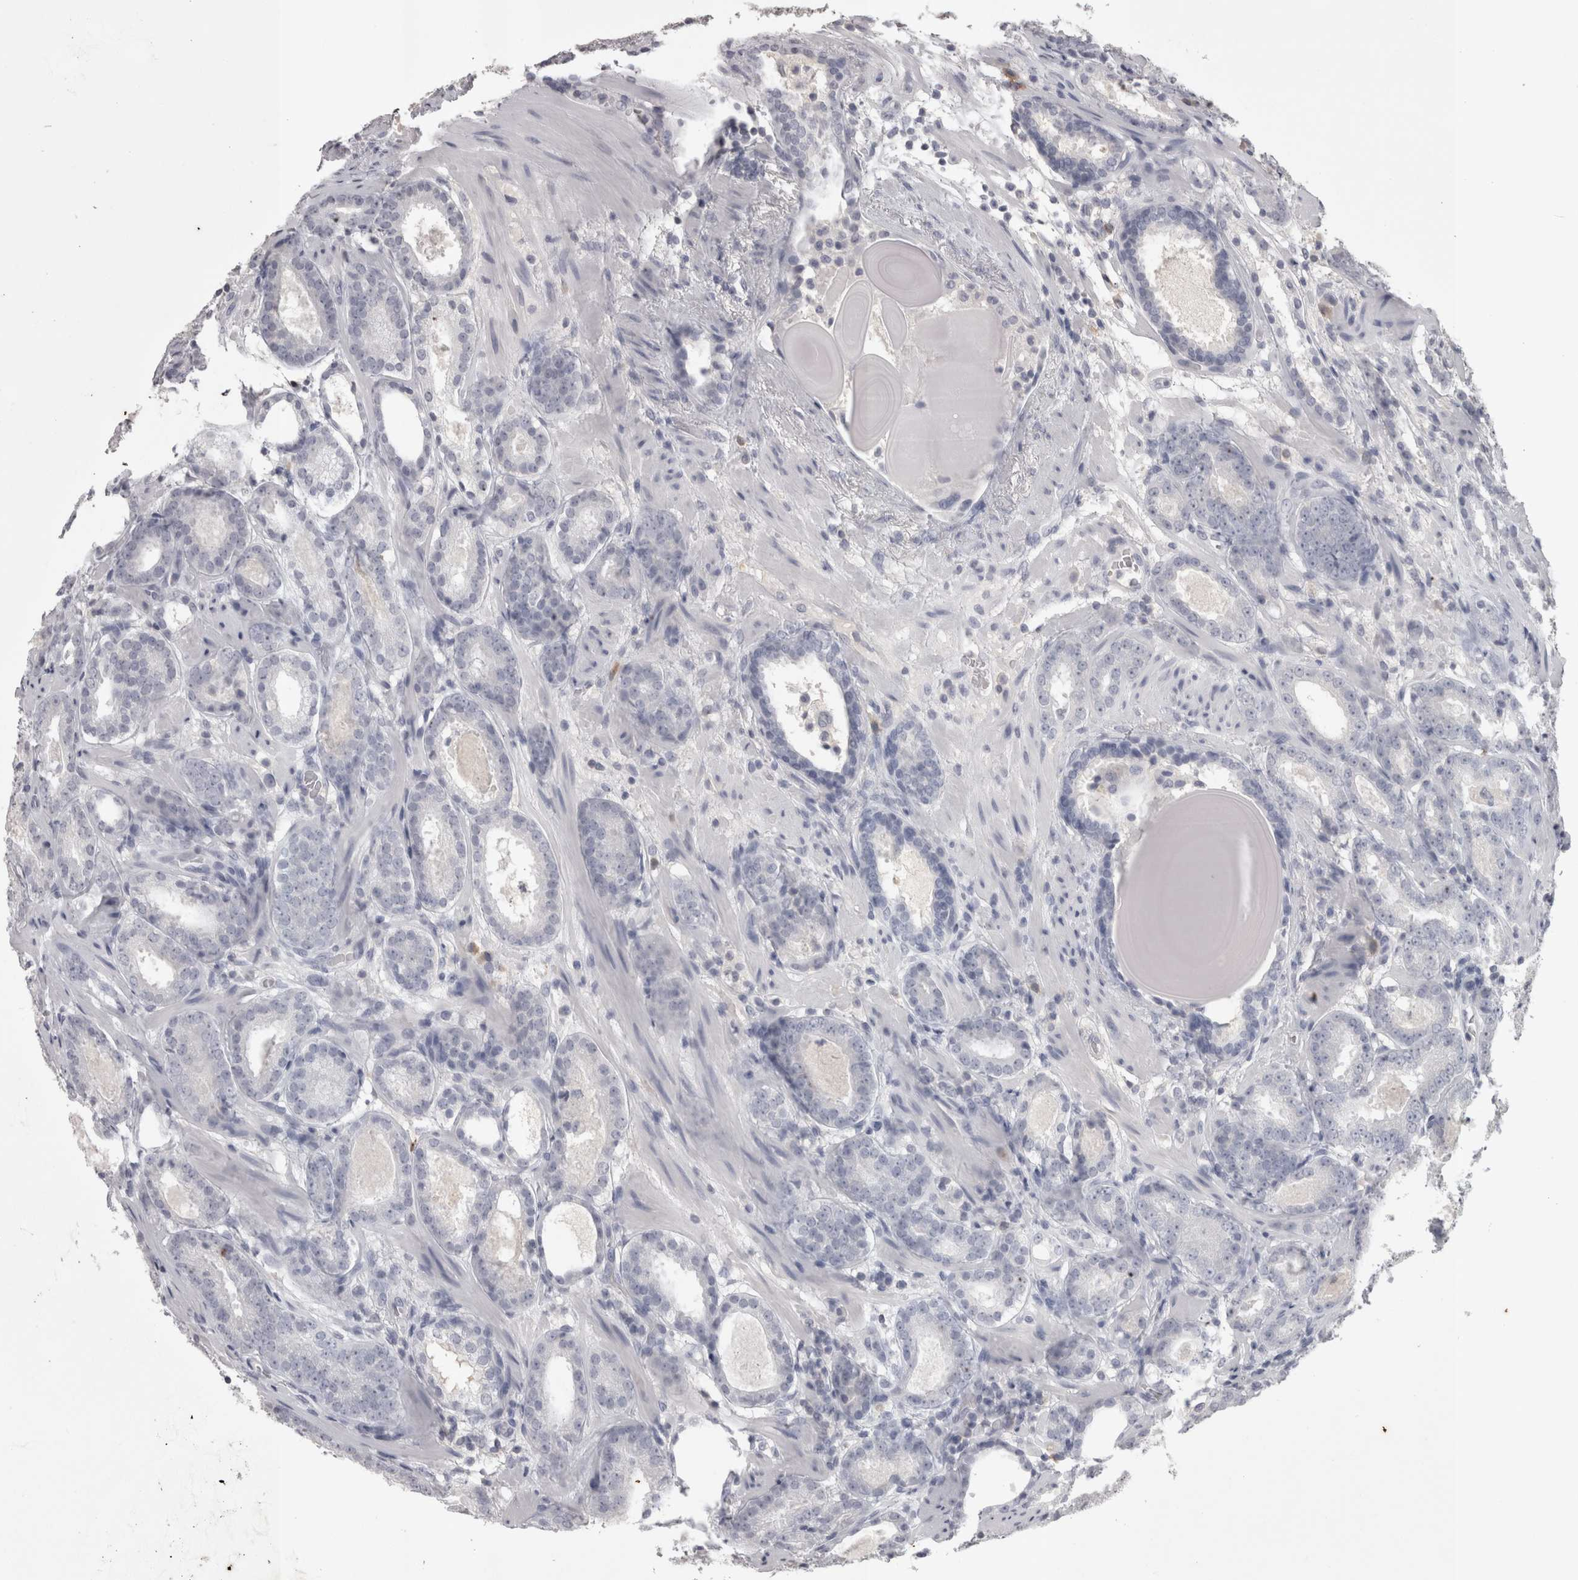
{"staining": {"intensity": "negative", "quantity": "none", "location": "none"}, "tissue": "prostate cancer", "cell_type": "Tumor cells", "image_type": "cancer", "snomed": [{"axis": "morphology", "description": "Adenocarcinoma, Low grade"}, {"axis": "topography", "description": "Prostate"}], "caption": "Photomicrograph shows no significant protein expression in tumor cells of adenocarcinoma (low-grade) (prostate).", "gene": "LAX1", "patient": {"sex": "male", "age": 69}}